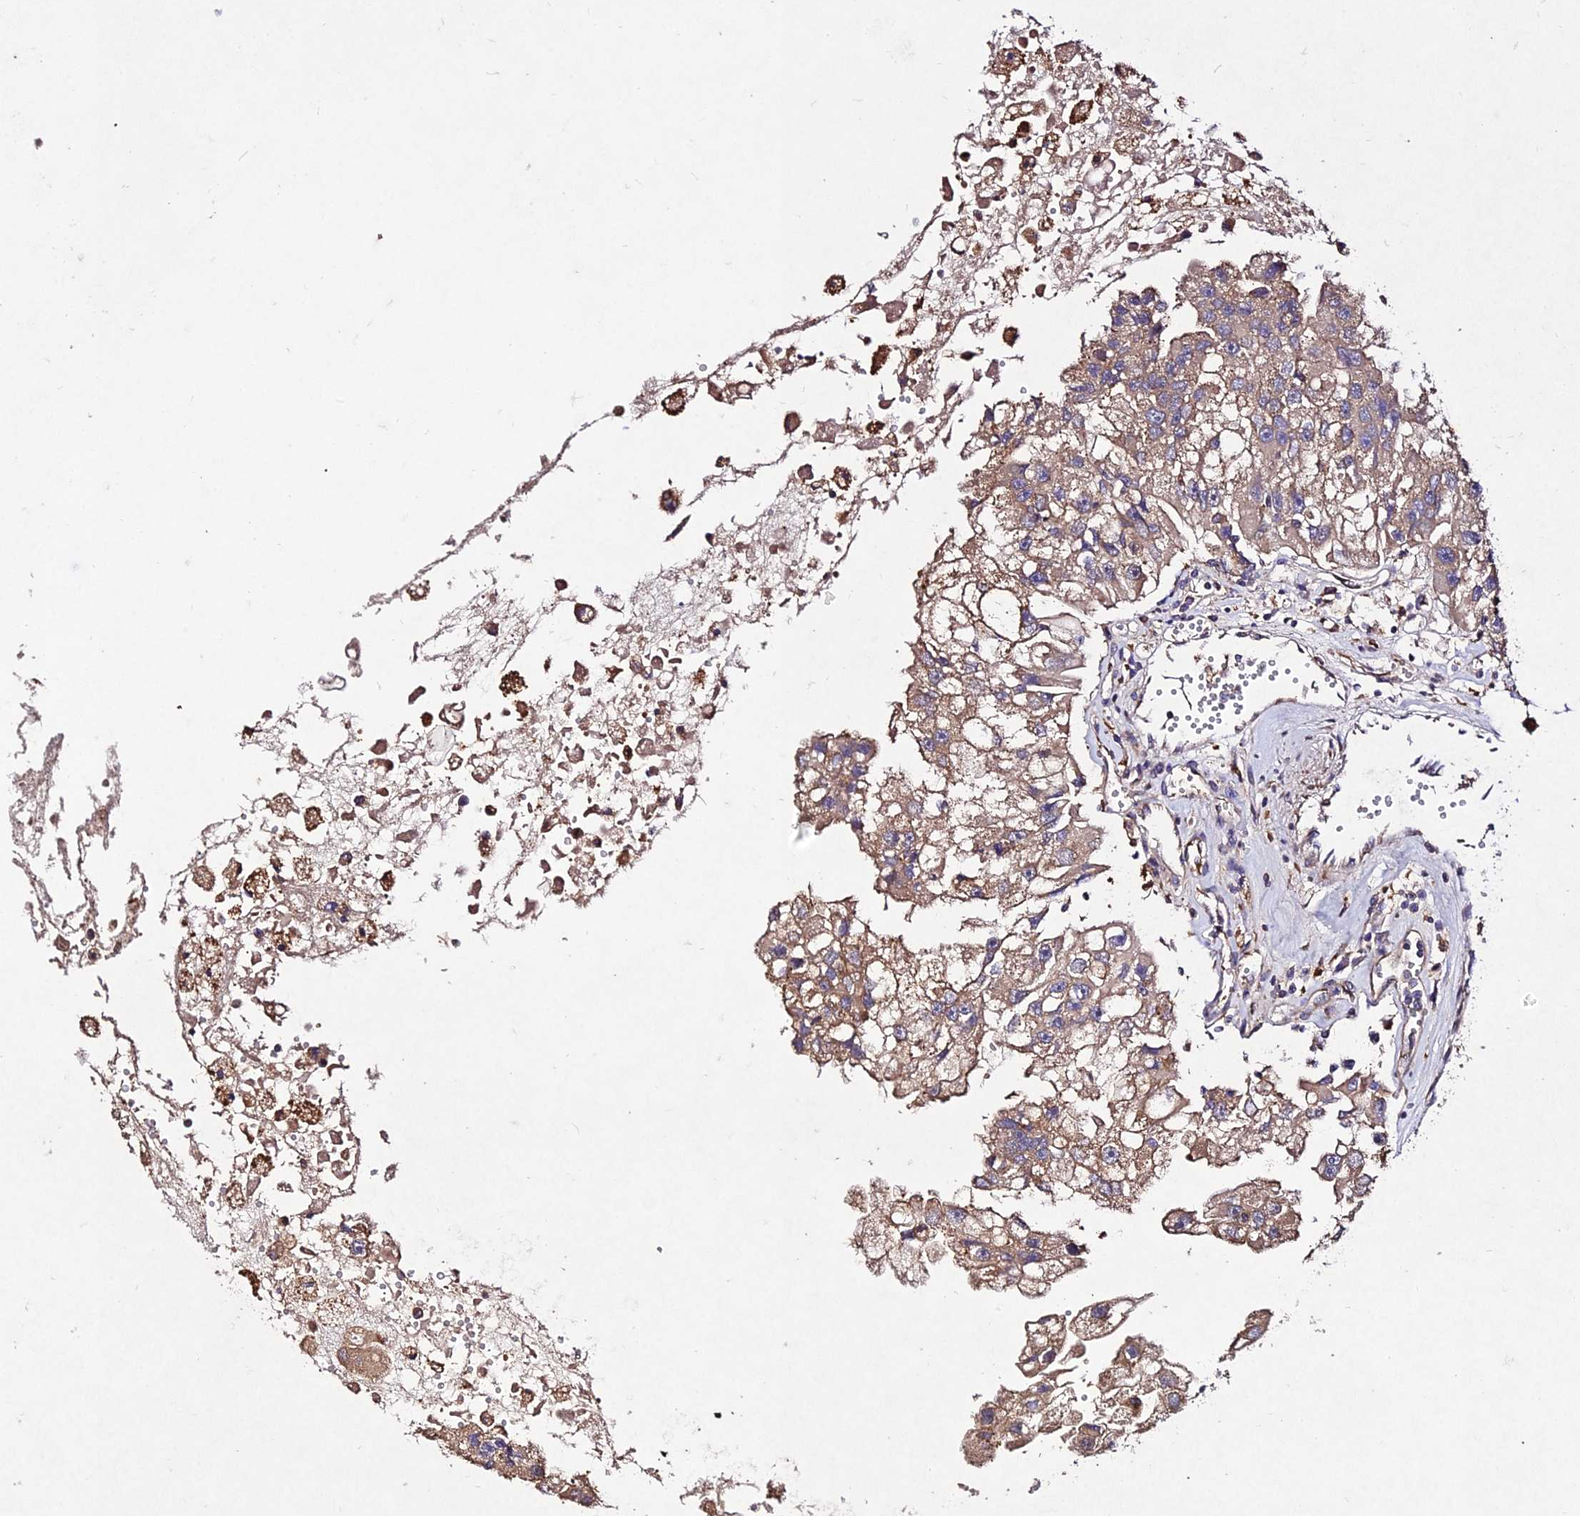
{"staining": {"intensity": "moderate", "quantity": ">75%", "location": "cytoplasmic/membranous"}, "tissue": "renal cancer", "cell_type": "Tumor cells", "image_type": "cancer", "snomed": [{"axis": "morphology", "description": "Adenocarcinoma, NOS"}, {"axis": "topography", "description": "Kidney"}], "caption": "Tumor cells display moderate cytoplasmic/membranous expression in about >75% of cells in renal cancer (adenocarcinoma).", "gene": "AP3M2", "patient": {"sex": "male", "age": 63}}